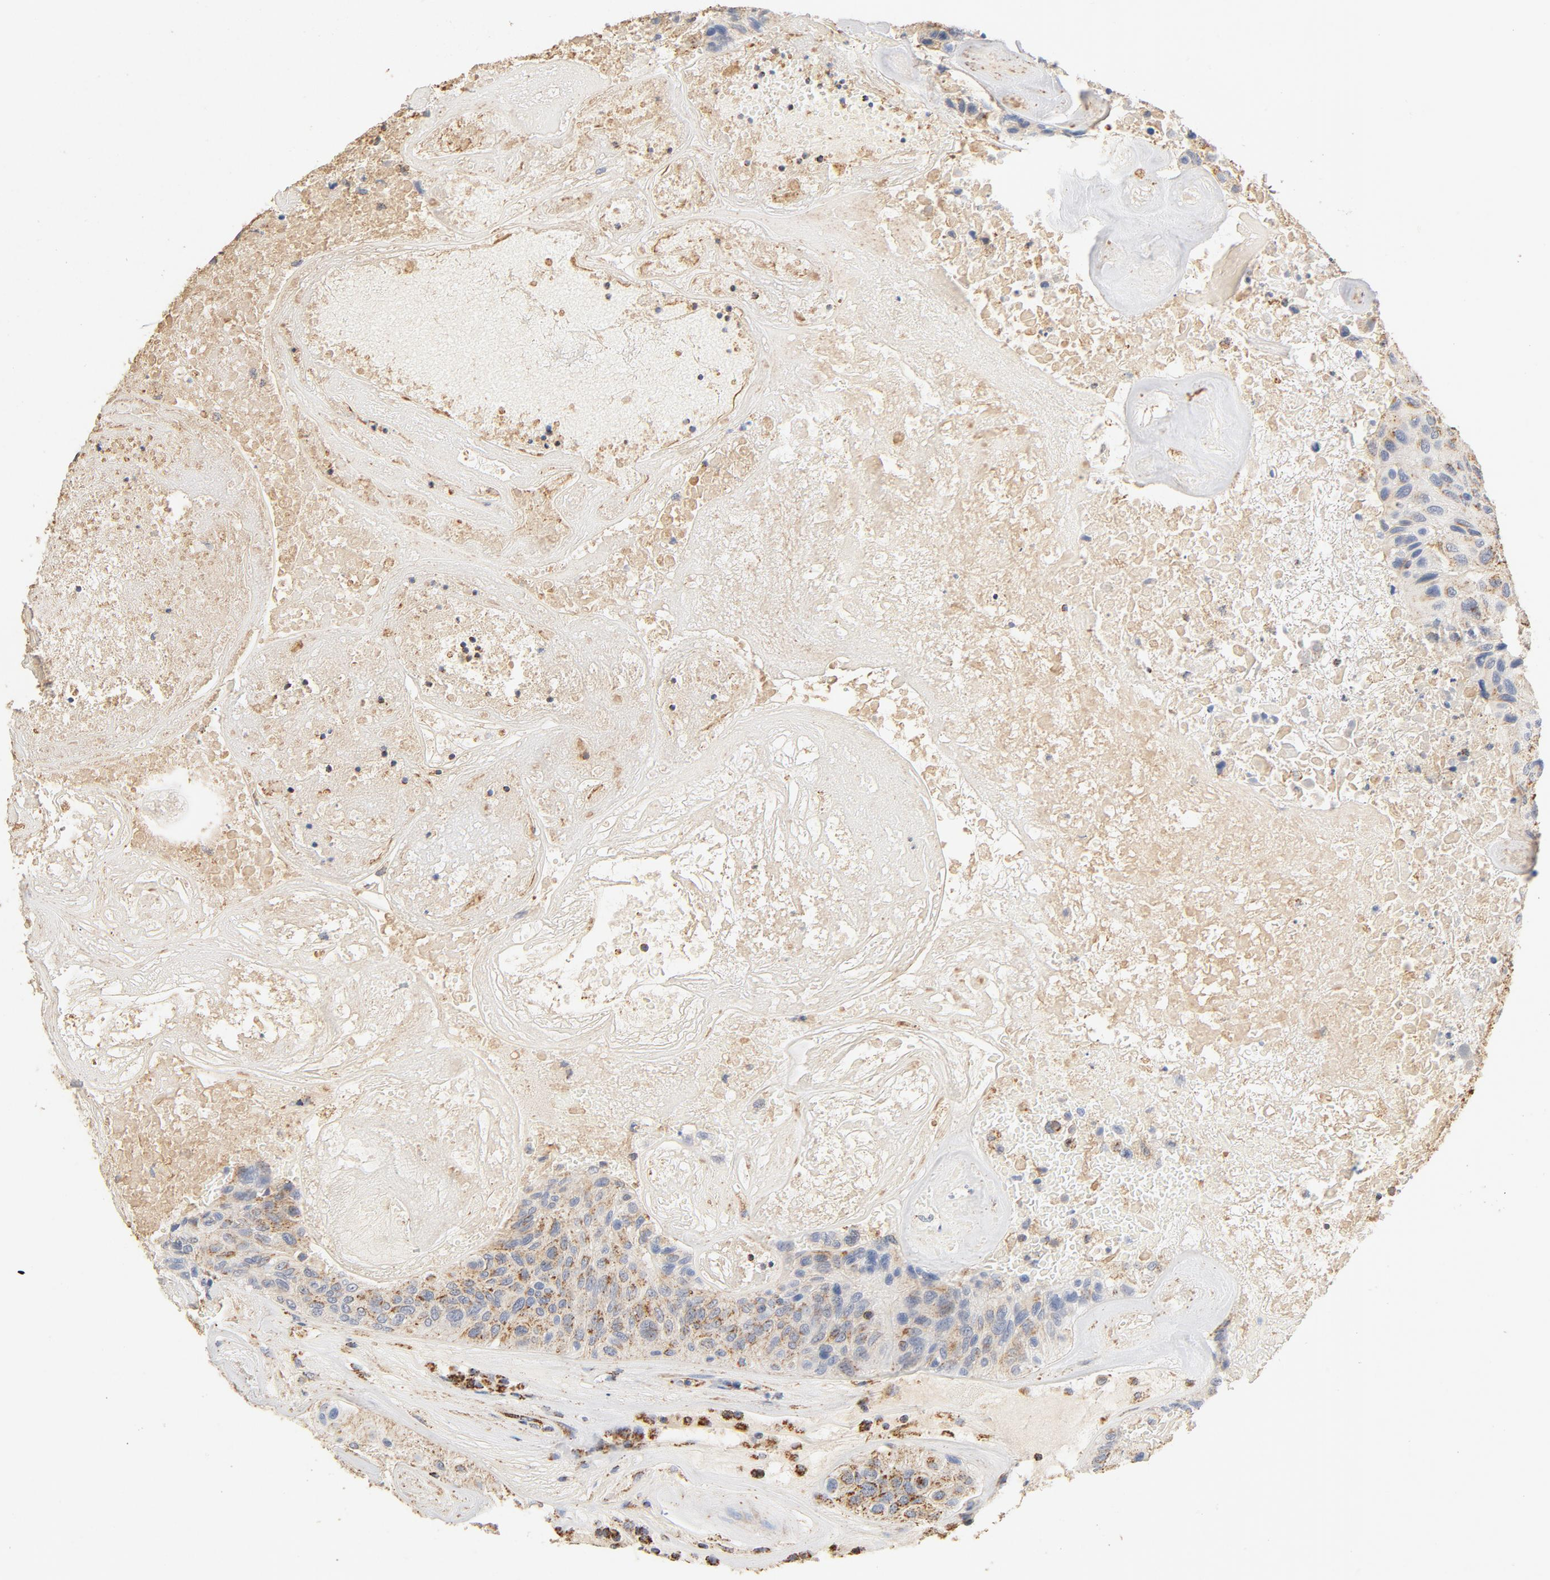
{"staining": {"intensity": "moderate", "quantity": ">75%", "location": "cytoplasmic/membranous"}, "tissue": "urothelial cancer", "cell_type": "Tumor cells", "image_type": "cancer", "snomed": [{"axis": "morphology", "description": "Urothelial carcinoma, High grade"}, {"axis": "topography", "description": "Urinary bladder"}], "caption": "Protein staining of high-grade urothelial carcinoma tissue demonstrates moderate cytoplasmic/membranous staining in about >75% of tumor cells.", "gene": "COX4I1", "patient": {"sex": "male", "age": 66}}